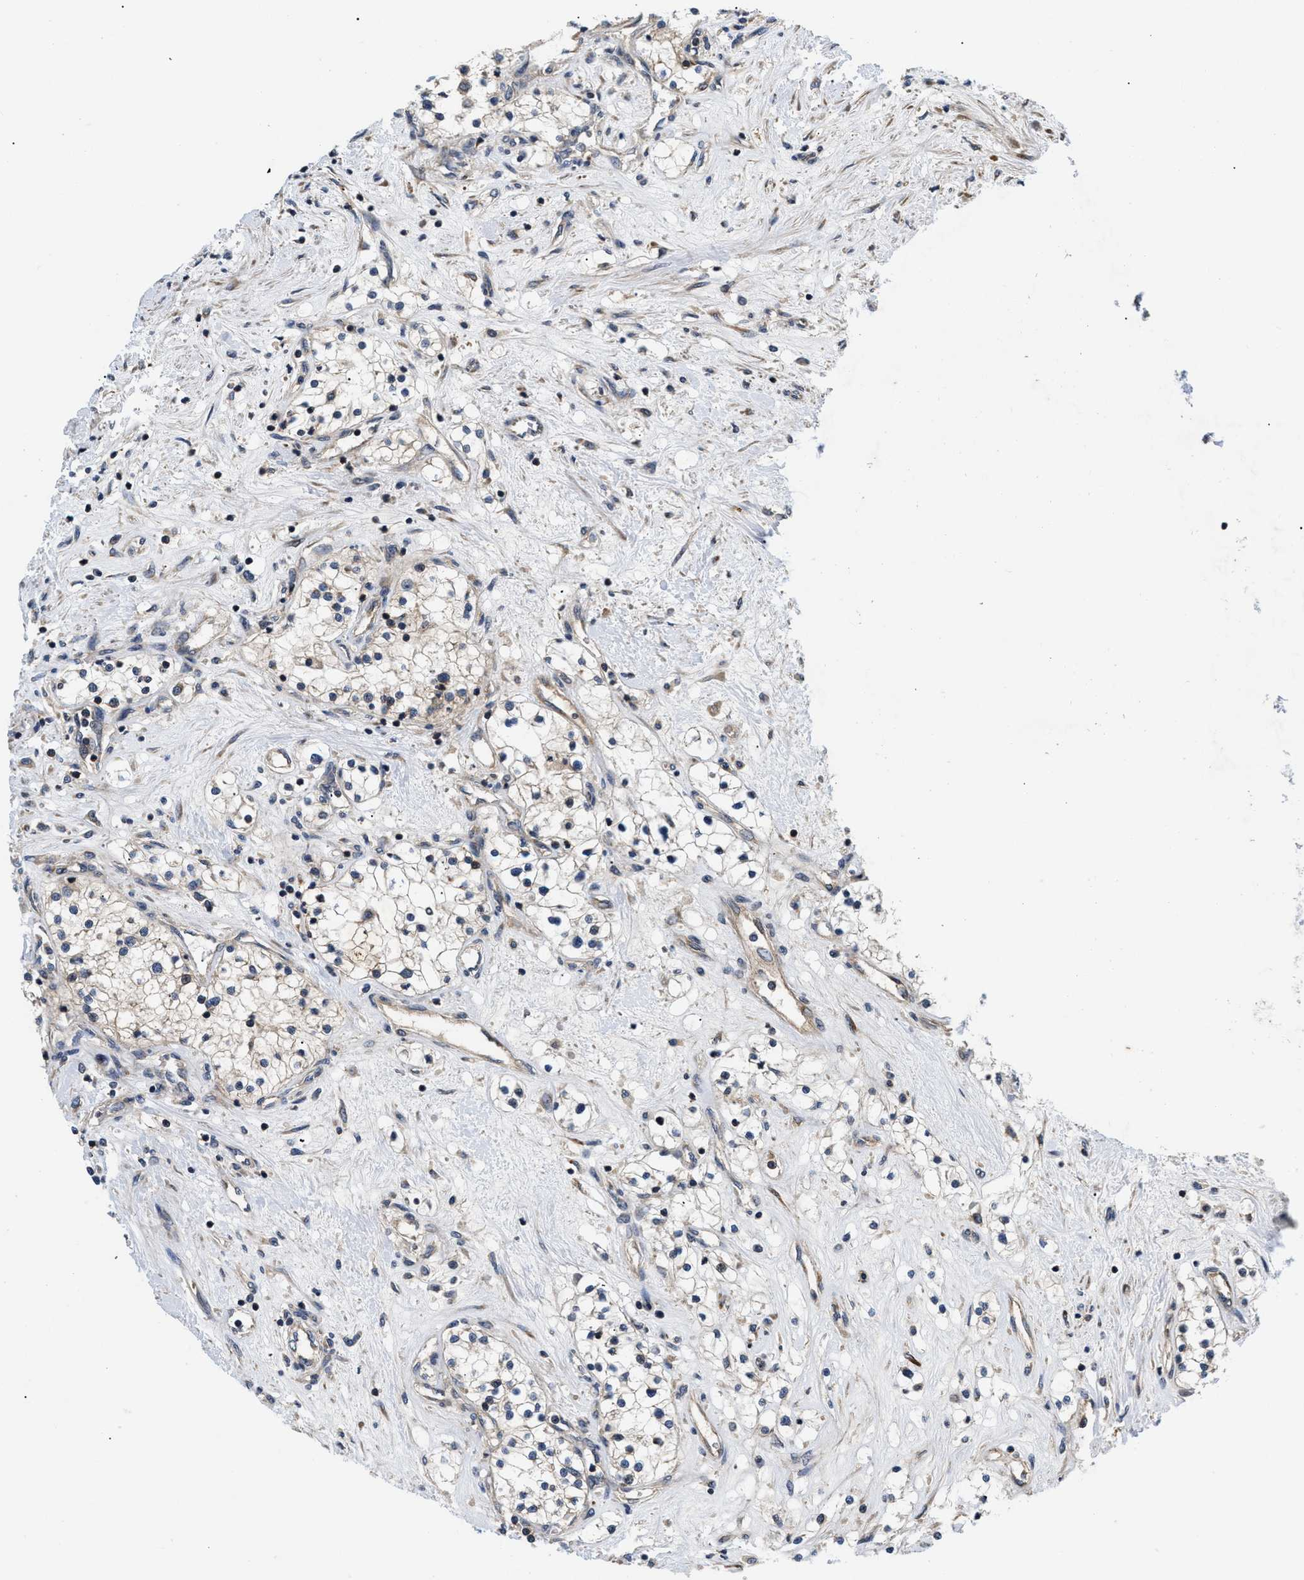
{"staining": {"intensity": "weak", "quantity": "<25%", "location": "cytoplasmic/membranous"}, "tissue": "renal cancer", "cell_type": "Tumor cells", "image_type": "cancer", "snomed": [{"axis": "morphology", "description": "Adenocarcinoma, NOS"}, {"axis": "topography", "description": "Kidney"}], "caption": "Histopathology image shows no protein positivity in tumor cells of renal adenocarcinoma tissue.", "gene": "HMGCR", "patient": {"sex": "male", "age": 68}}